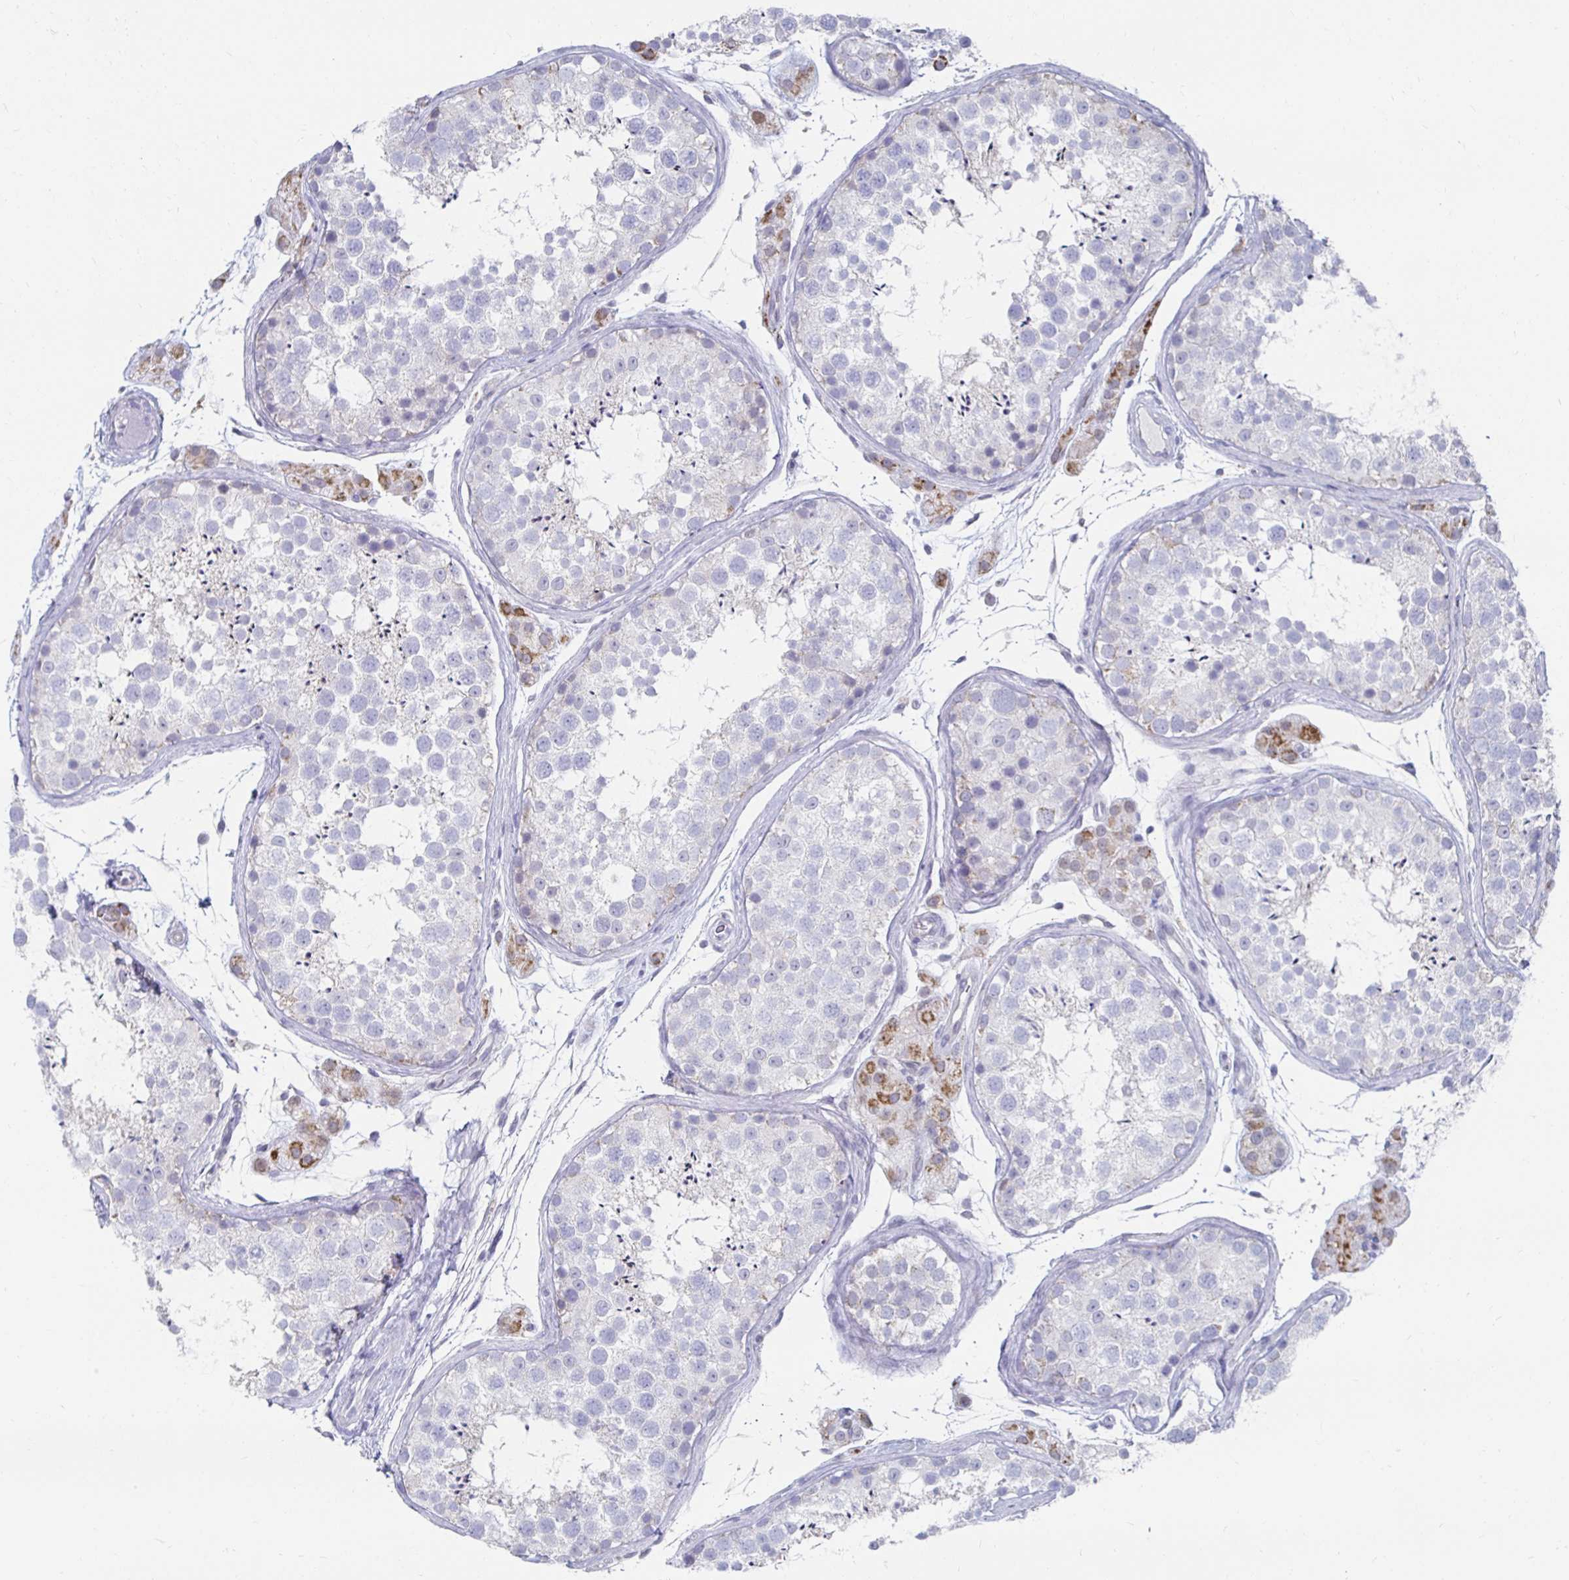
{"staining": {"intensity": "weak", "quantity": "<25%", "location": "cytoplasmic/membranous"}, "tissue": "testis", "cell_type": "Cells in seminiferous ducts", "image_type": "normal", "snomed": [{"axis": "morphology", "description": "Normal tissue, NOS"}, {"axis": "topography", "description": "Testis"}], "caption": "Human testis stained for a protein using immunohistochemistry (IHC) demonstrates no staining in cells in seminiferous ducts.", "gene": "NOCT", "patient": {"sex": "male", "age": 41}}